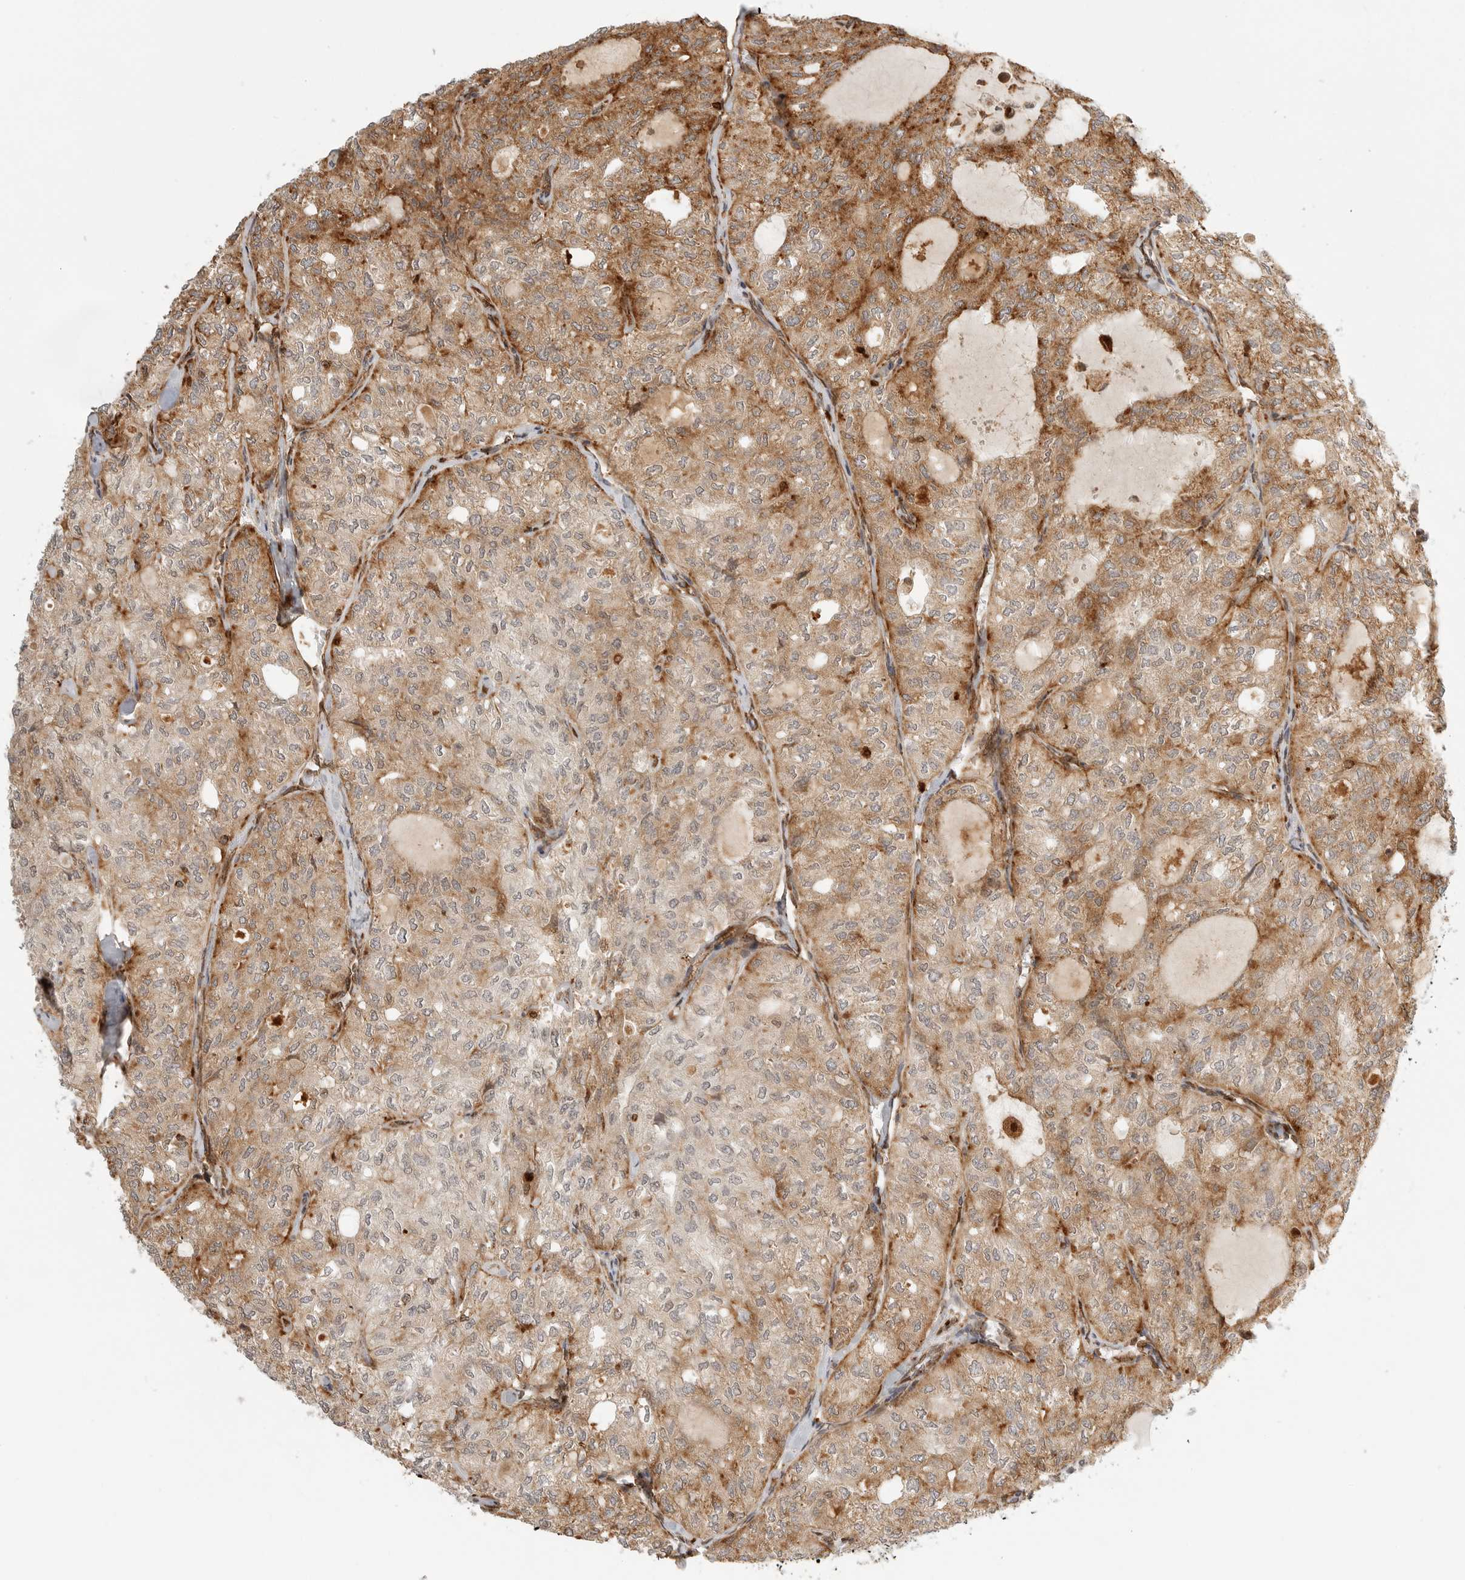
{"staining": {"intensity": "moderate", "quantity": ">75%", "location": "cytoplasmic/membranous"}, "tissue": "thyroid cancer", "cell_type": "Tumor cells", "image_type": "cancer", "snomed": [{"axis": "morphology", "description": "Follicular adenoma carcinoma, NOS"}, {"axis": "topography", "description": "Thyroid gland"}], "caption": "Immunohistochemistry (IHC) (DAB (3,3'-diaminobenzidine)) staining of human thyroid follicular adenoma carcinoma displays moderate cytoplasmic/membranous protein expression in approximately >75% of tumor cells.", "gene": "IDUA", "patient": {"sex": "male", "age": 75}}